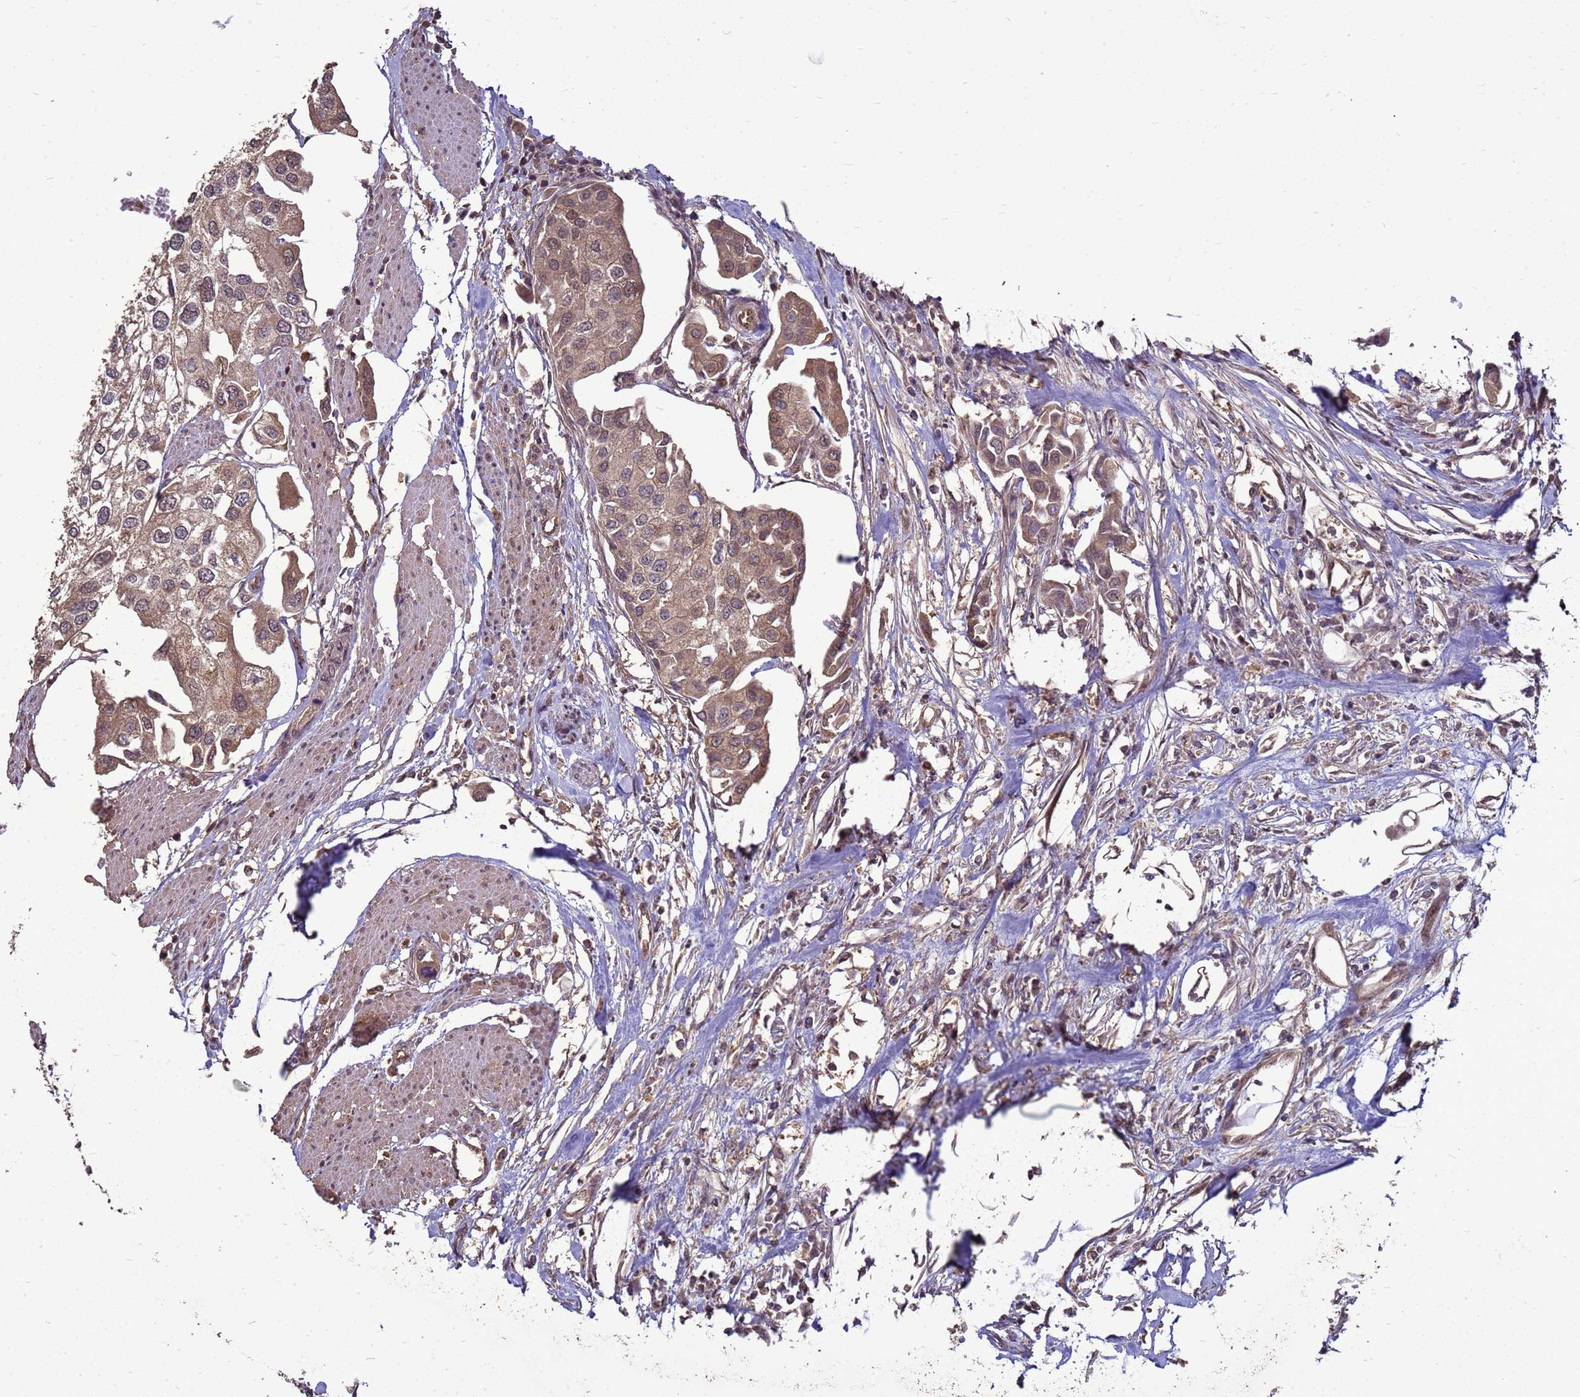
{"staining": {"intensity": "moderate", "quantity": "25%-75%", "location": "cytoplasmic/membranous,nuclear"}, "tissue": "urothelial cancer", "cell_type": "Tumor cells", "image_type": "cancer", "snomed": [{"axis": "morphology", "description": "Urothelial carcinoma, High grade"}, {"axis": "topography", "description": "Urinary bladder"}], "caption": "Protein staining of high-grade urothelial carcinoma tissue displays moderate cytoplasmic/membranous and nuclear positivity in about 25%-75% of tumor cells.", "gene": "CRBN", "patient": {"sex": "male", "age": 64}}